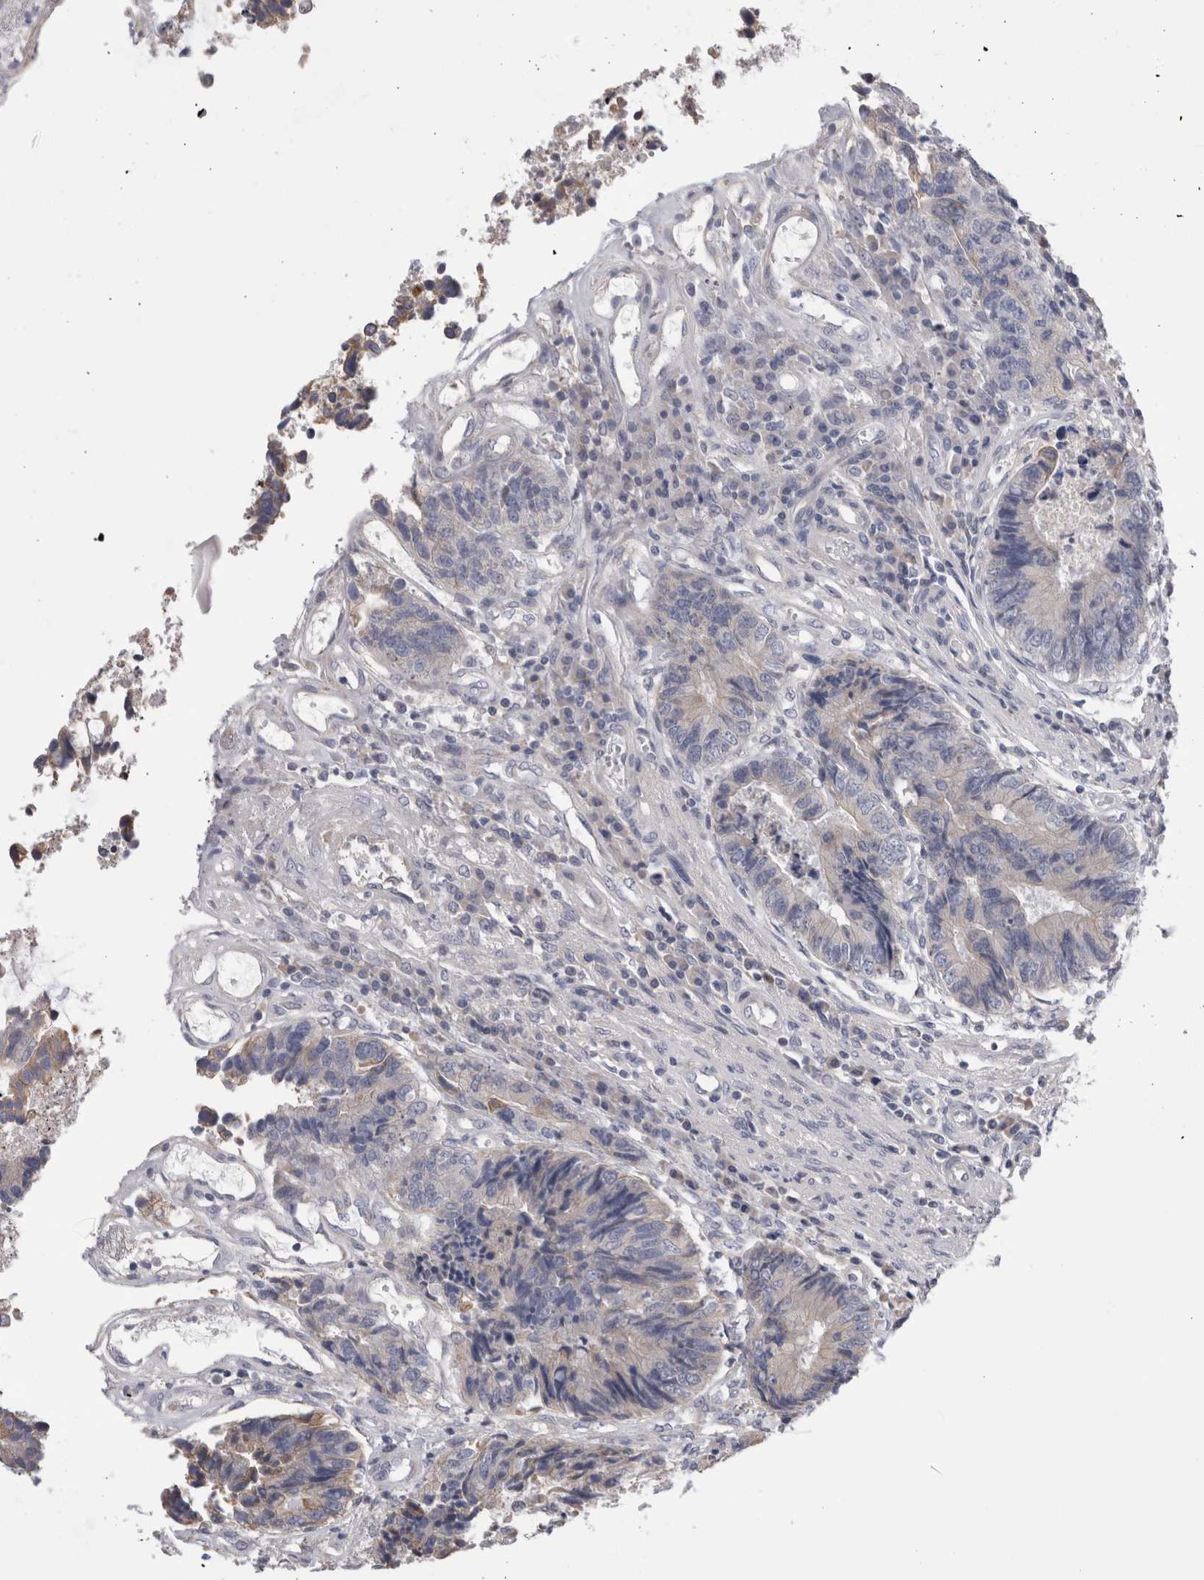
{"staining": {"intensity": "negative", "quantity": "none", "location": "none"}, "tissue": "colorectal cancer", "cell_type": "Tumor cells", "image_type": "cancer", "snomed": [{"axis": "morphology", "description": "Adenocarcinoma, NOS"}, {"axis": "topography", "description": "Rectum"}], "caption": "Histopathology image shows no significant protein positivity in tumor cells of colorectal adenocarcinoma.", "gene": "SMAP2", "patient": {"sex": "male", "age": 84}}